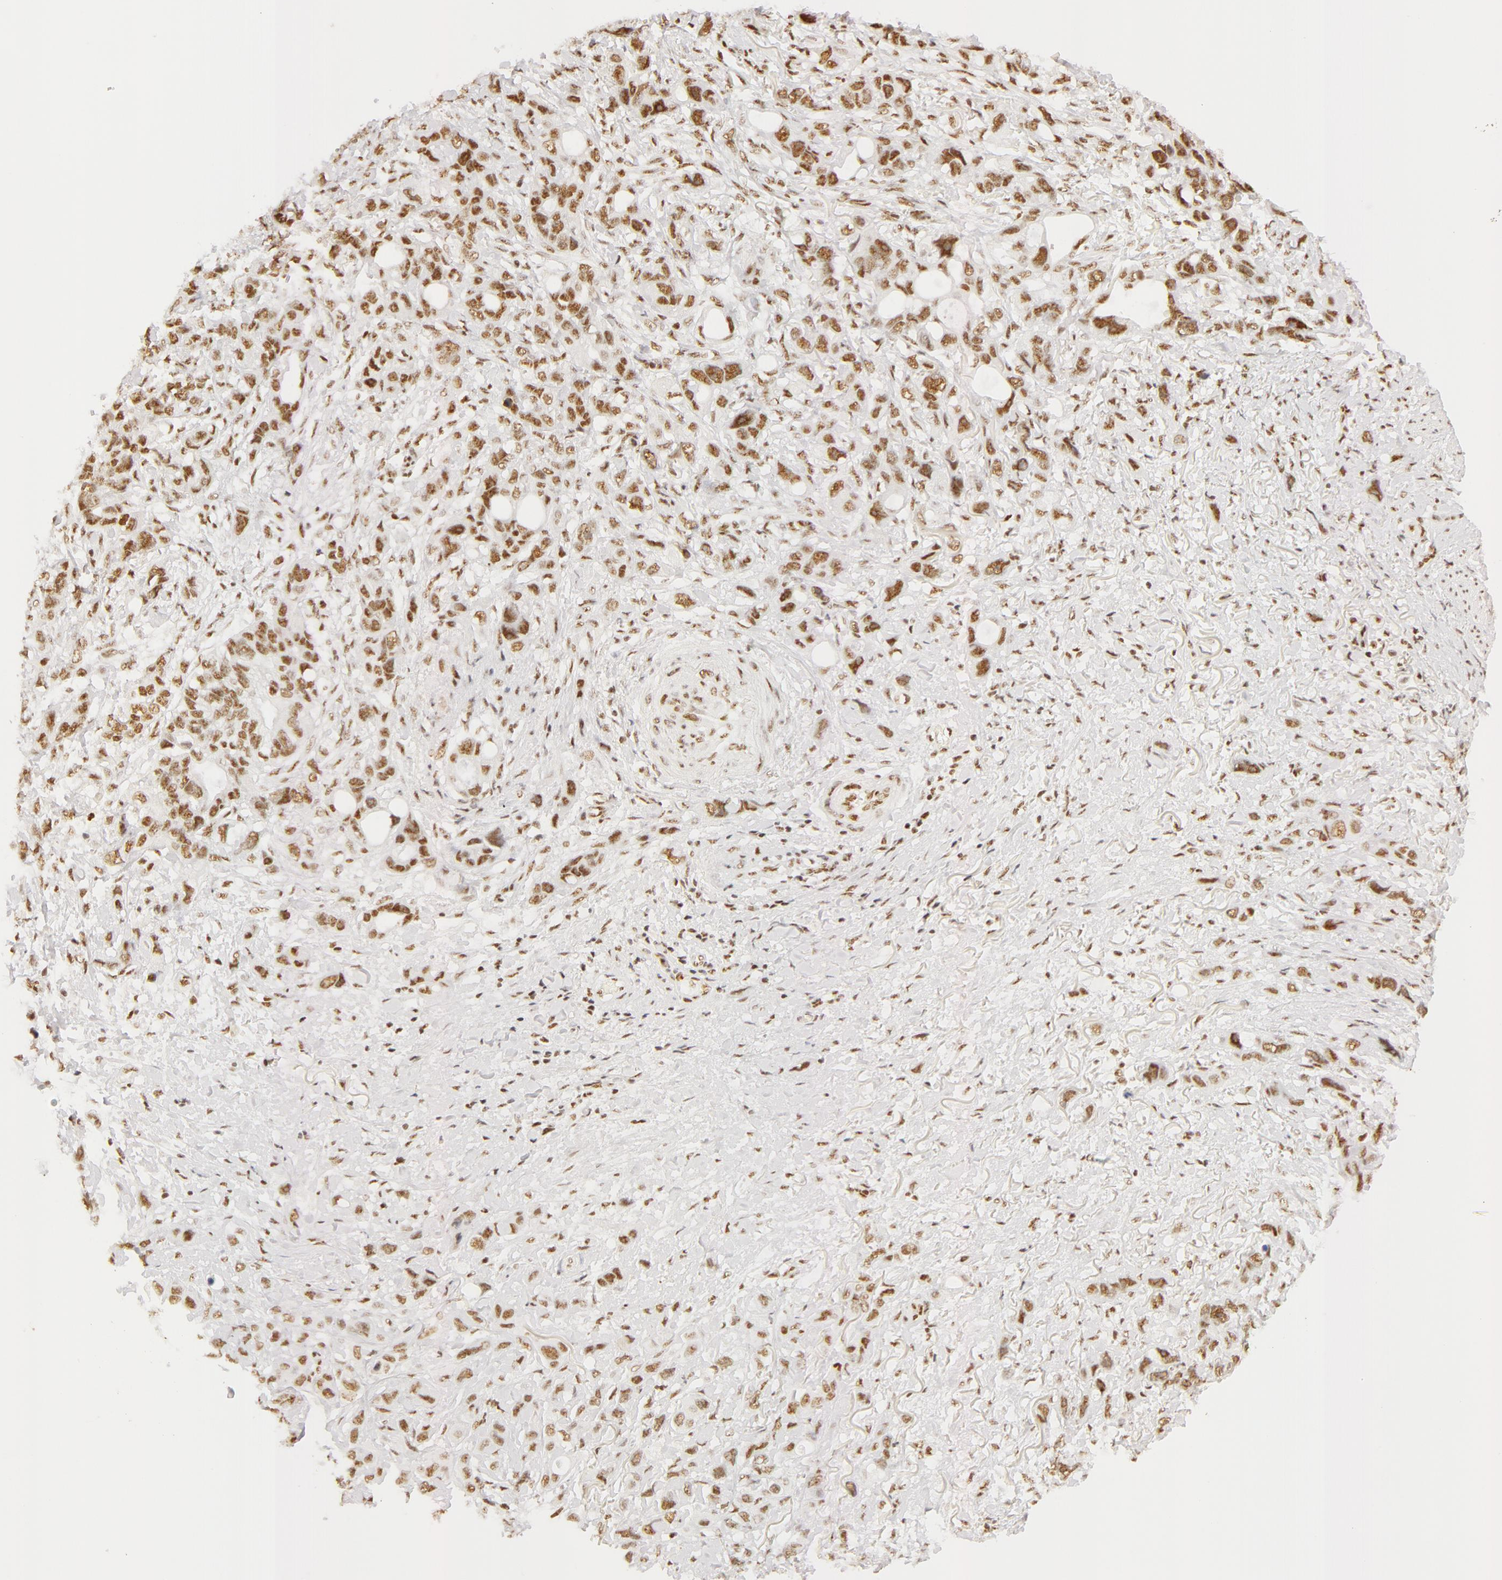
{"staining": {"intensity": "moderate", "quantity": ">75%", "location": "nuclear"}, "tissue": "stomach cancer", "cell_type": "Tumor cells", "image_type": "cancer", "snomed": [{"axis": "morphology", "description": "Adenocarcinoma, NOS"}, {"axis": "topography", "description": "Stomach, upper"}], "caption": "A brown stain highlights moderate nuclear positivity of a protein in human stomach cancer (adenocarcinoma) tumor cells.", "gene": "RBM39", "patient": {"sex": "male", "age": 47}}